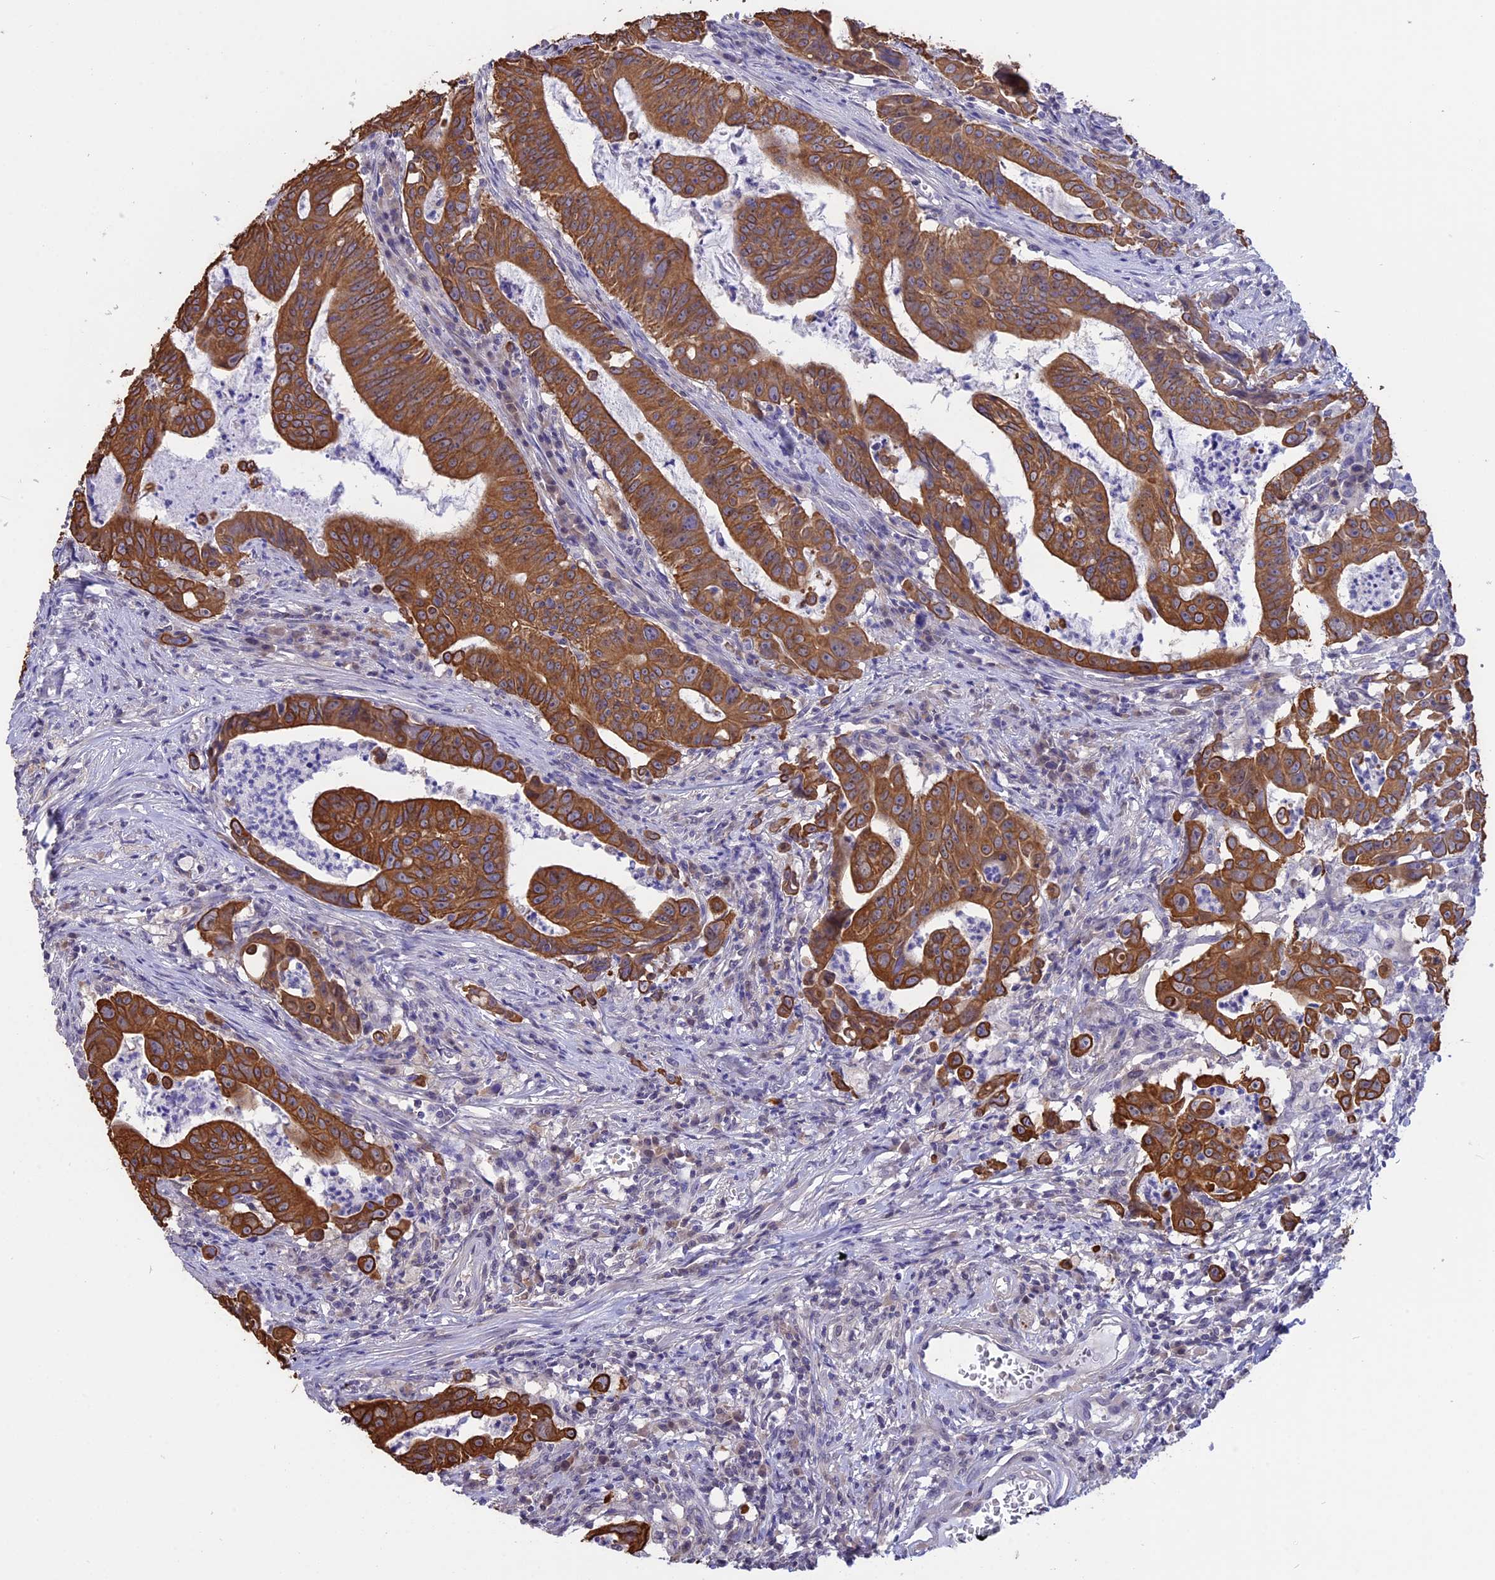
{"staining": {"intensity": "strong", "quantity": ">75%", "location": "cytoplasmic/membranous"}, "tissue": "colorectal cancer", "cell_type": "Tumor cells", "image_type": "cancer", "snomed": [{"axis": "morphology", "description": "Adenocarcinoma, NOS"}, {"axis": "topography", "description": "Rectum"}], "caption": "DAB immunohistochemical staining of colorectal cancer (adenocarcinoma) shows strong cytoplasmic/membranous protein expression in about >75% of tumor cells.", "gene": "STUB1", "patient": {"sex": "male", "age": 69}}